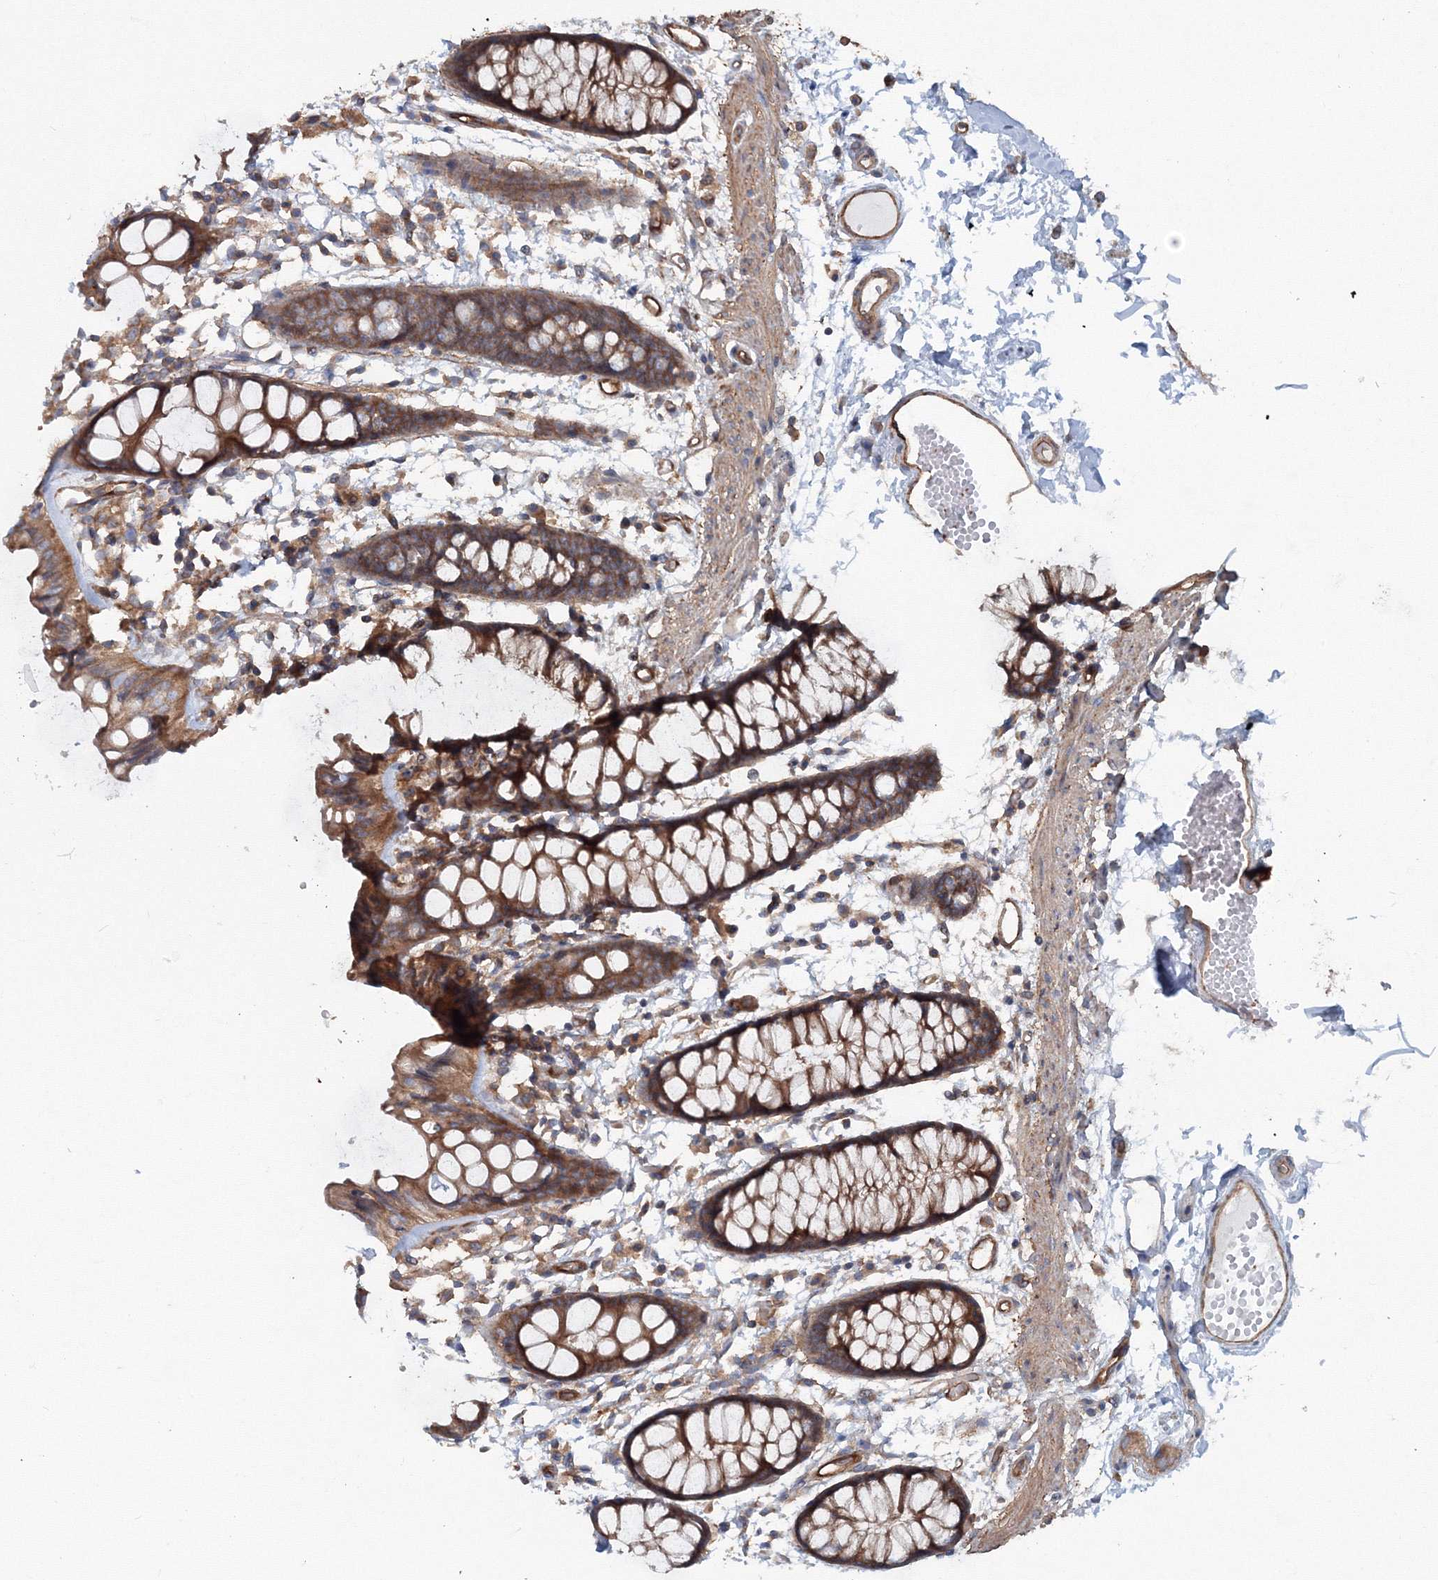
{"staining": {"intensity": "moderate", "quantity": ">75%", "location": "cytoplasmic/membranous"}, "tissue": "rectum", "cell_type": "Glandular cells", "image_type": "normal", "snomed": [{"axis": "morphology", "description": "Normal tissue, NOS"}, {"axis": "topography", "description": "Rectum"}], "caption": "Glandular cells show medium levels of moderate cytoplasmic/membranous staining in about >75% of cells in unremarkable human rectum. (DAB IHC, brown staining for protein, blue staining for nuclei).", "gene": "EXOC1", "patient": {"sex": "female", "age": 66}}